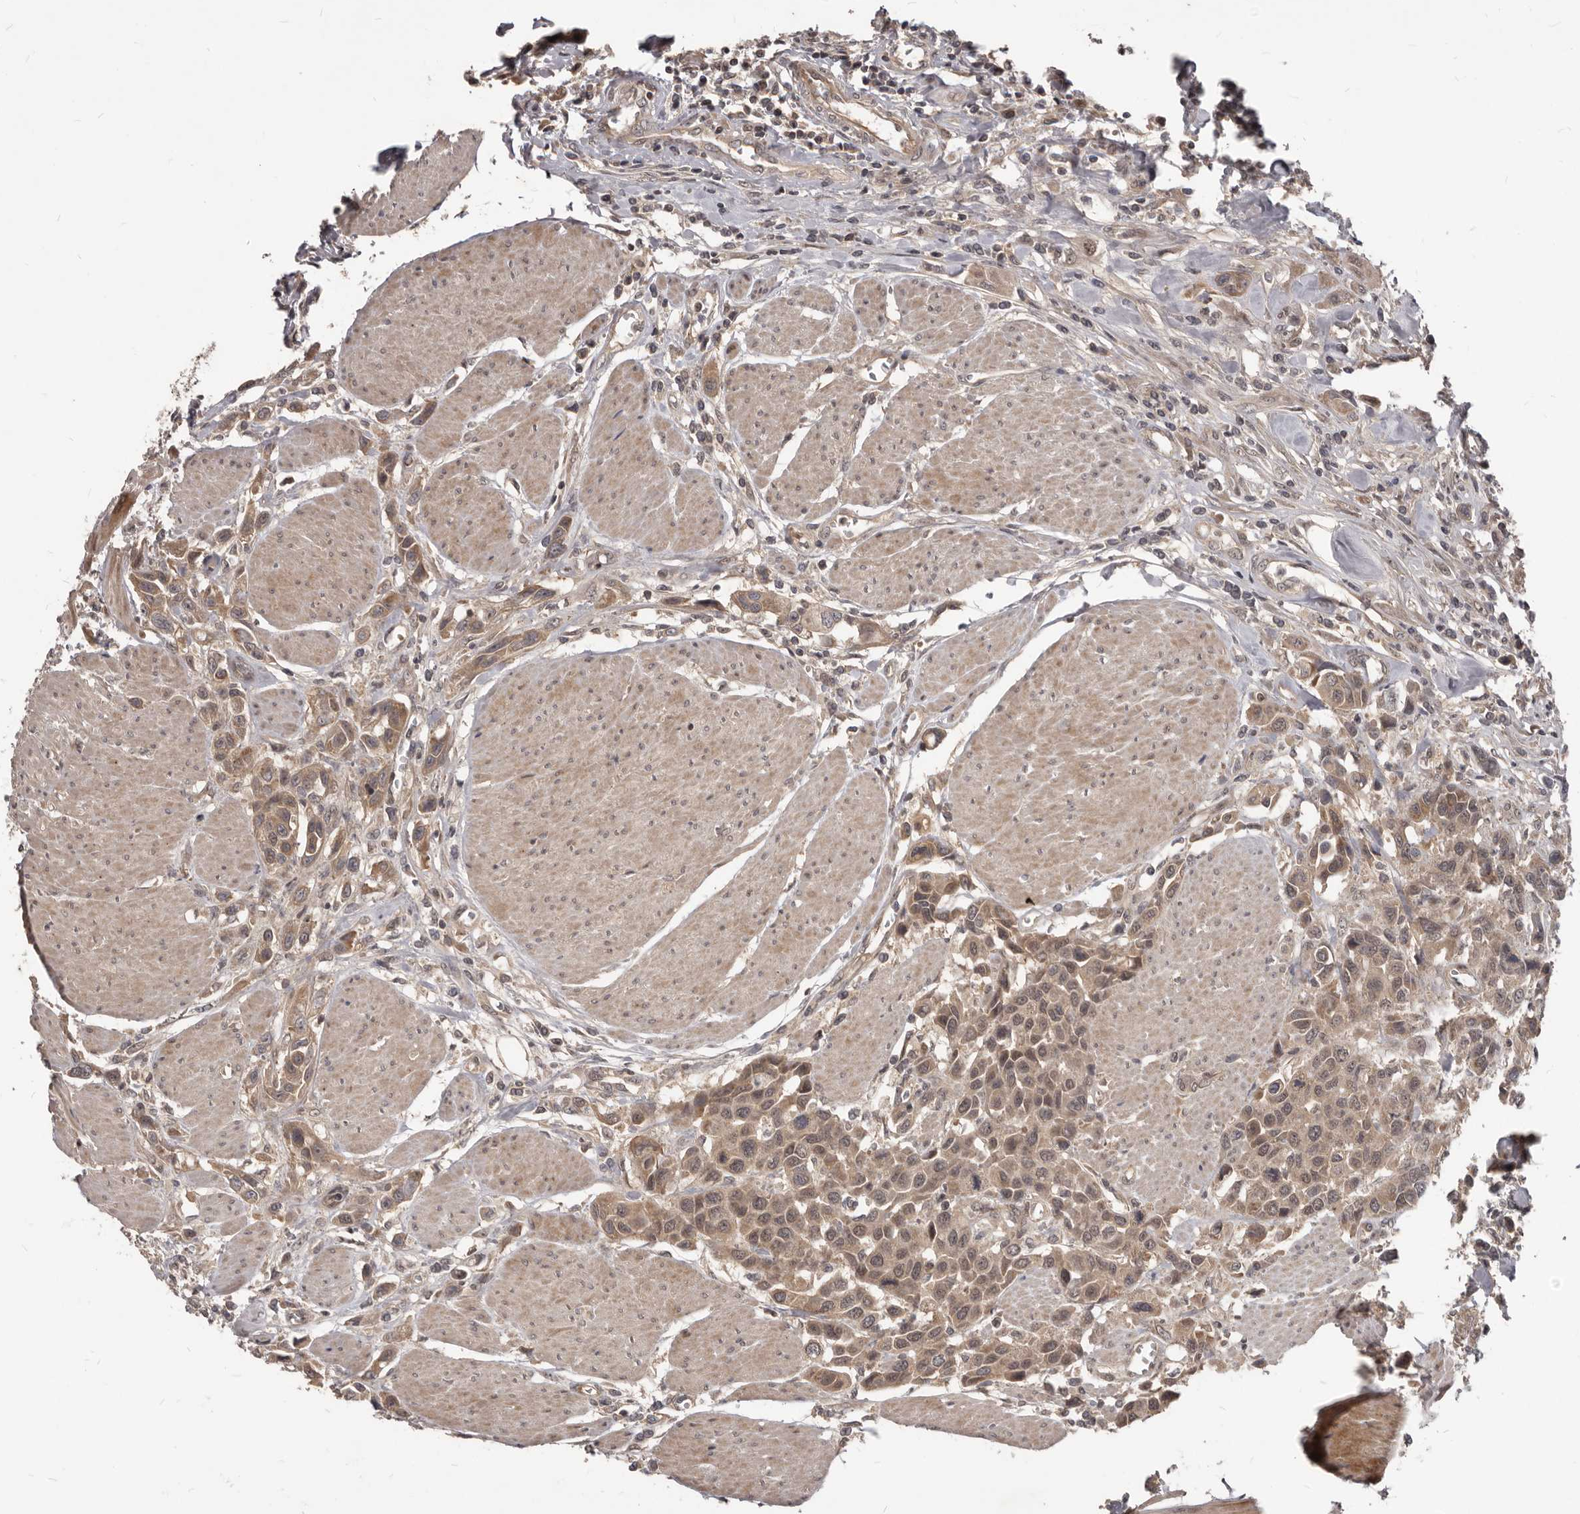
{"staining": {"intensity": "moderate", "quantity": ">75%", "location": "cytoplasmic/membranous,nuclear"}, "tissue": "urothelial cancer", "cell_type": "Tumor cells", "image_type": "cancer", "snomed": [{"axis": "morphology", "description": "Urothelial carcinoma, High grade"}, {"axis": "topography", "description": "Urinary bladder"}], "caption": "Brown immunohistochemical staining in urothelial cancer exhibits moderate cytoplasmic/membranous and nuclear staining in about >75% of tumor cells.", "gene": "GABPB2", "patient": {"sex": "male", "age": 50}}